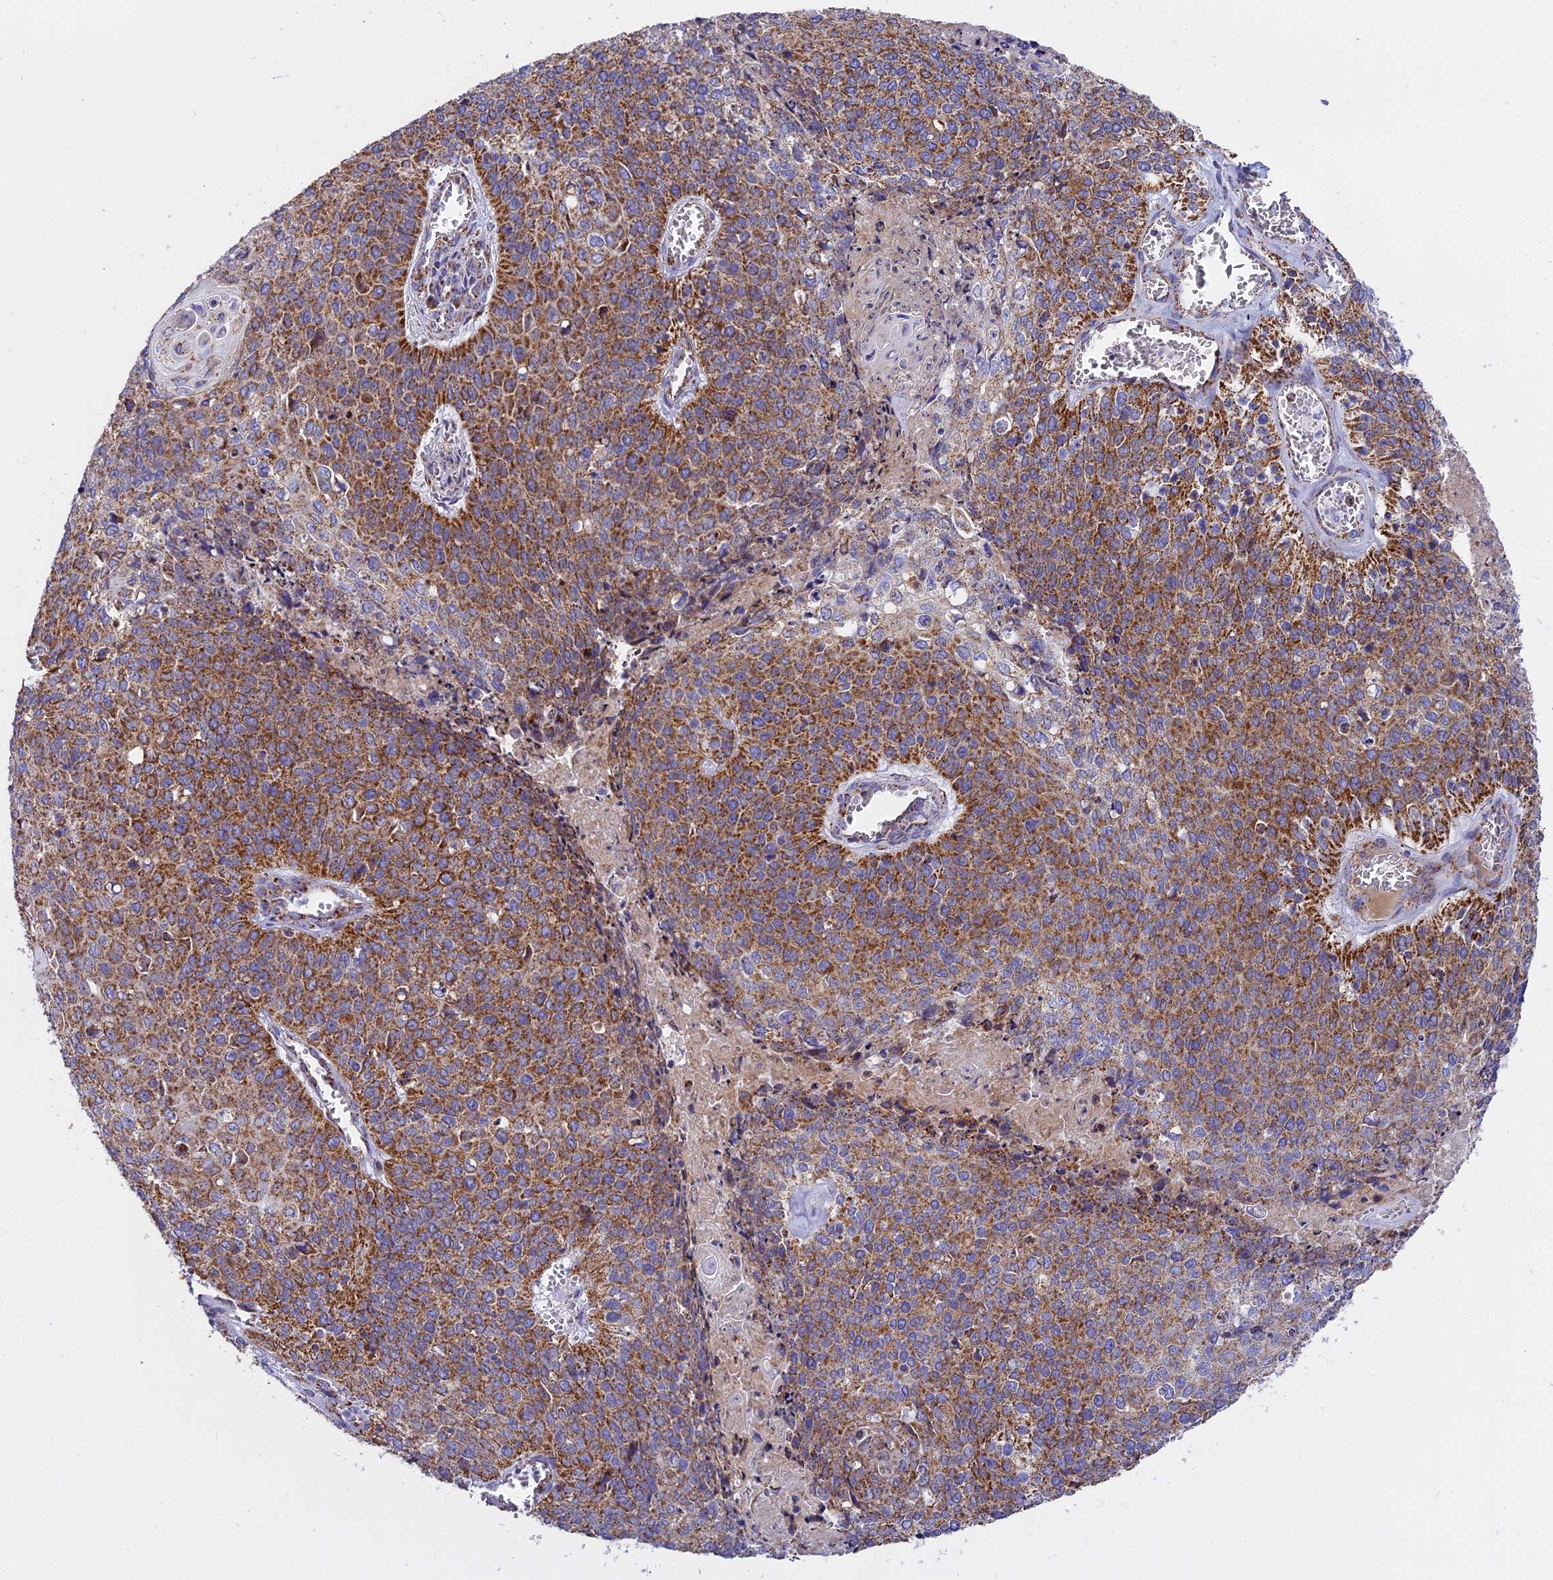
{"staining": {"intensity": "moderate", "quantity": ">75%", "location": "cytoplasmic/membranous"}, "tissue": "cervical cancer", "cell_type": "Tumor cells", "image_type": "cancer", "snomed": [{"axis": "morphology", "description": "Squamous cell carcinoma, NOS"}, {"axis": "topography", "description": "Cervix"}], "caption": "Immunohistochemistry micrograph of neoplastic tissue: human squamous cell carcinoma (cervical) stained using immunohistochemistry exhibits medium levels of moderate protein expression localized specifically in the cytoplasmic/membranous of tumor cells, appearing as a cytoplasmic/membranous brown color.", "gene": "MRPS34", "patient": {"sex": "female", "age": 39}}